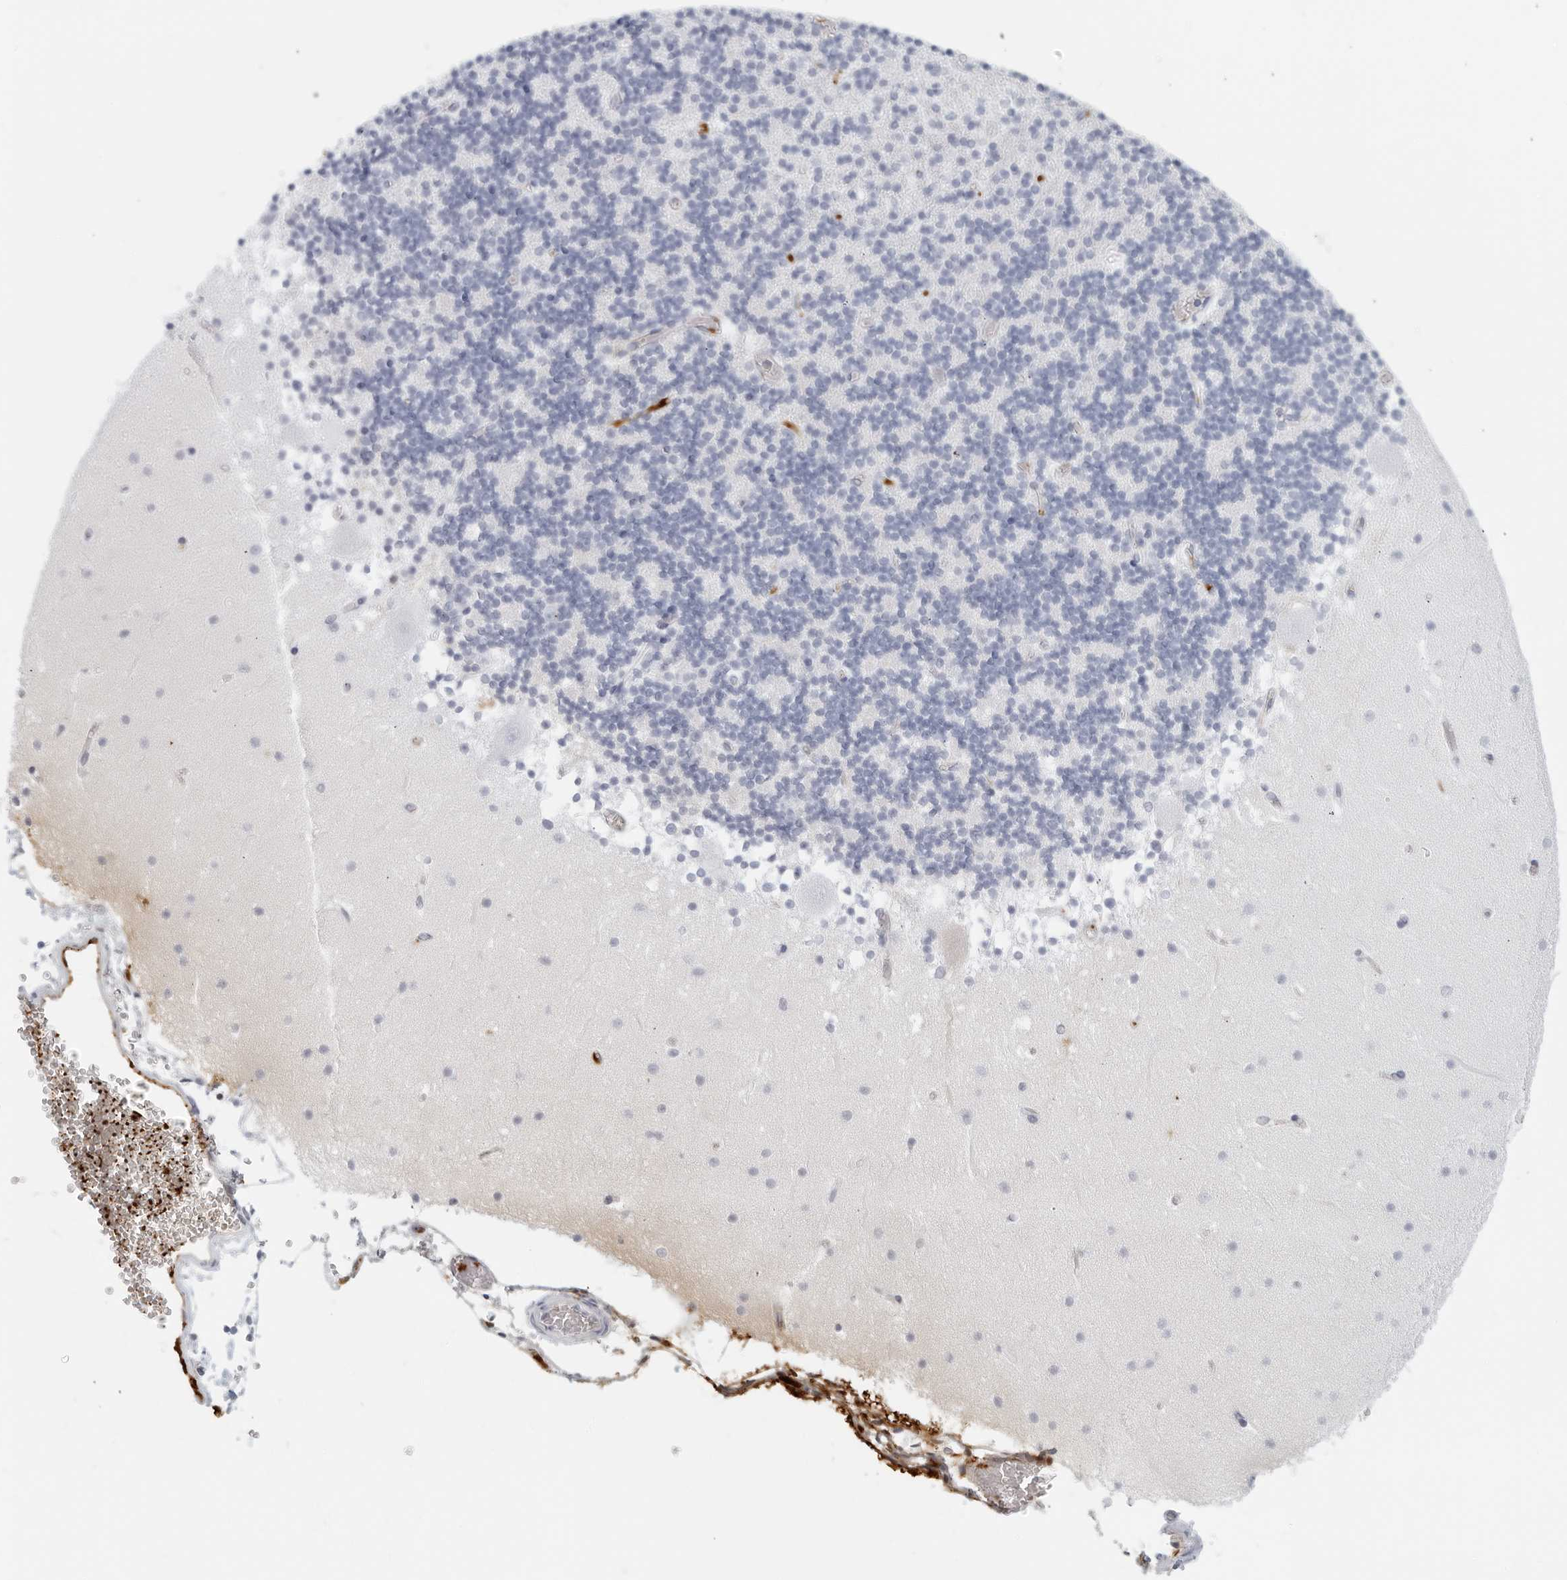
{"staining": {"intensity": "negative", "quantity": "none", "location": "none"}, "tissue": "cerebellum", "cell_type": "Cells in granular layer", "image_type": "normal", "snomed": [{"axis": "morphology", "description": "Normal tissue, NOS"}, {"axis": "topography", "description": "Cerebellum"}], "caption": "Immunohistochemistry image of unremarkable cerebellum: human cerebellum stained with DAB (3,3'-diaminobenzidine) shows no significant protein positivity in cells in granular layer.", "gene": "FGG", "patient": {"sex": "female", "age": 28}}